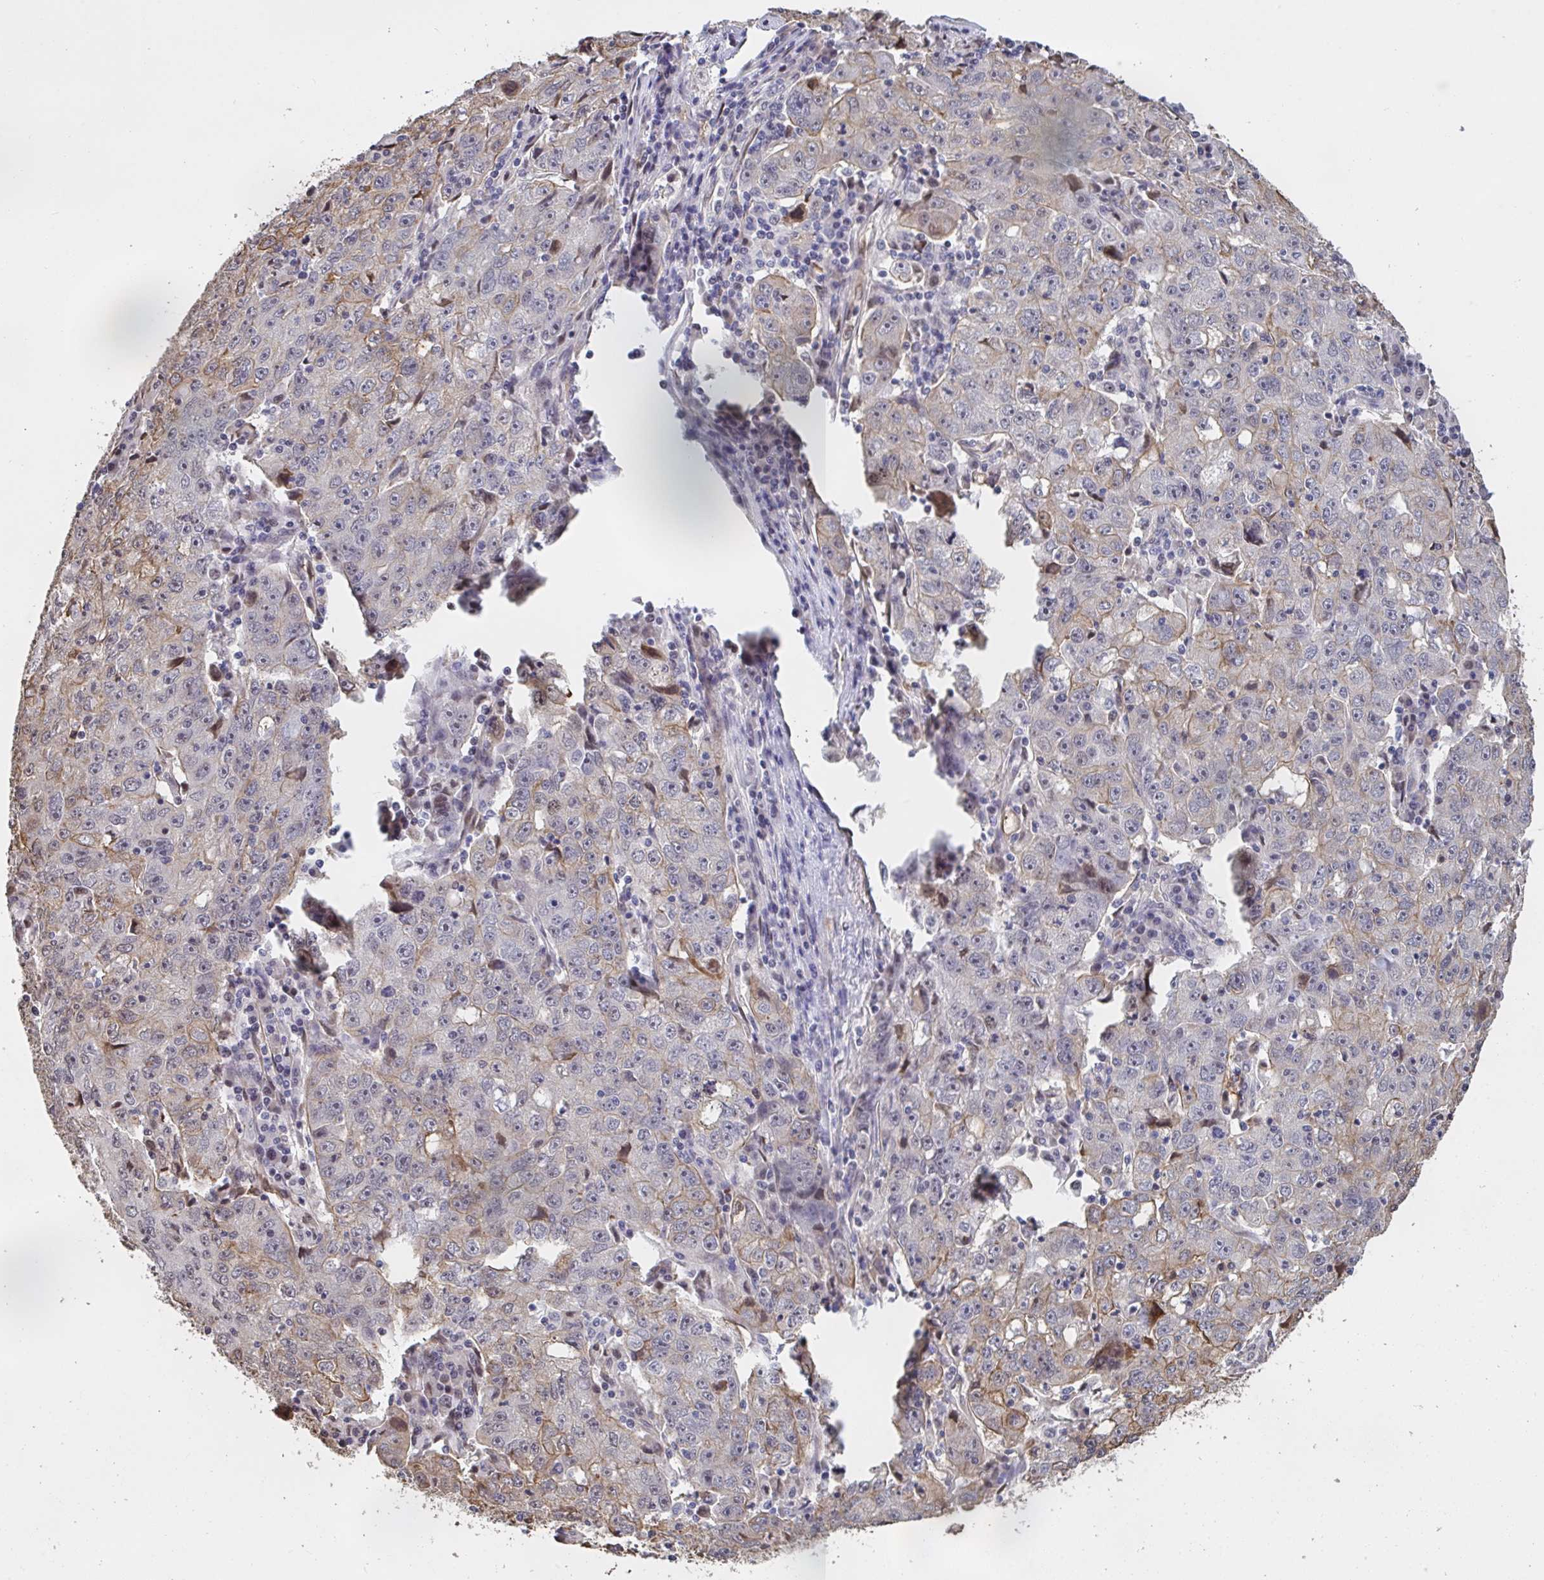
{"staining": {"intensity": "moderate", "quantity": "<25%", "location": "cytoplasmic/membranous"}, "tissue": "lung cancer", "cell_type": "Tumor cells", "image_type": "cancer", "snomed": [{"axis": "morphology", "description": "Normal morphology"}, {"axis": "morphology", "description": "Adenocarcinoma, NOS"}, {"axis": "topography", "description": "Lymph node"}, {"axis": "topography", "description": "Lung"}], "caption": "IHC staining of lung cancer, which reveals low levels of moderate cytoplasmic/membranous positivity in approximately <25% of tumor cells indicating moderate cytoplasmic/membranous protein expression. The staining was performed using DAB (brown) for protein detection and nuclei were counterstained in hematoxylin (blue).", "gene": "PELI2", "patient": {"sex": "female", "age": 57}}